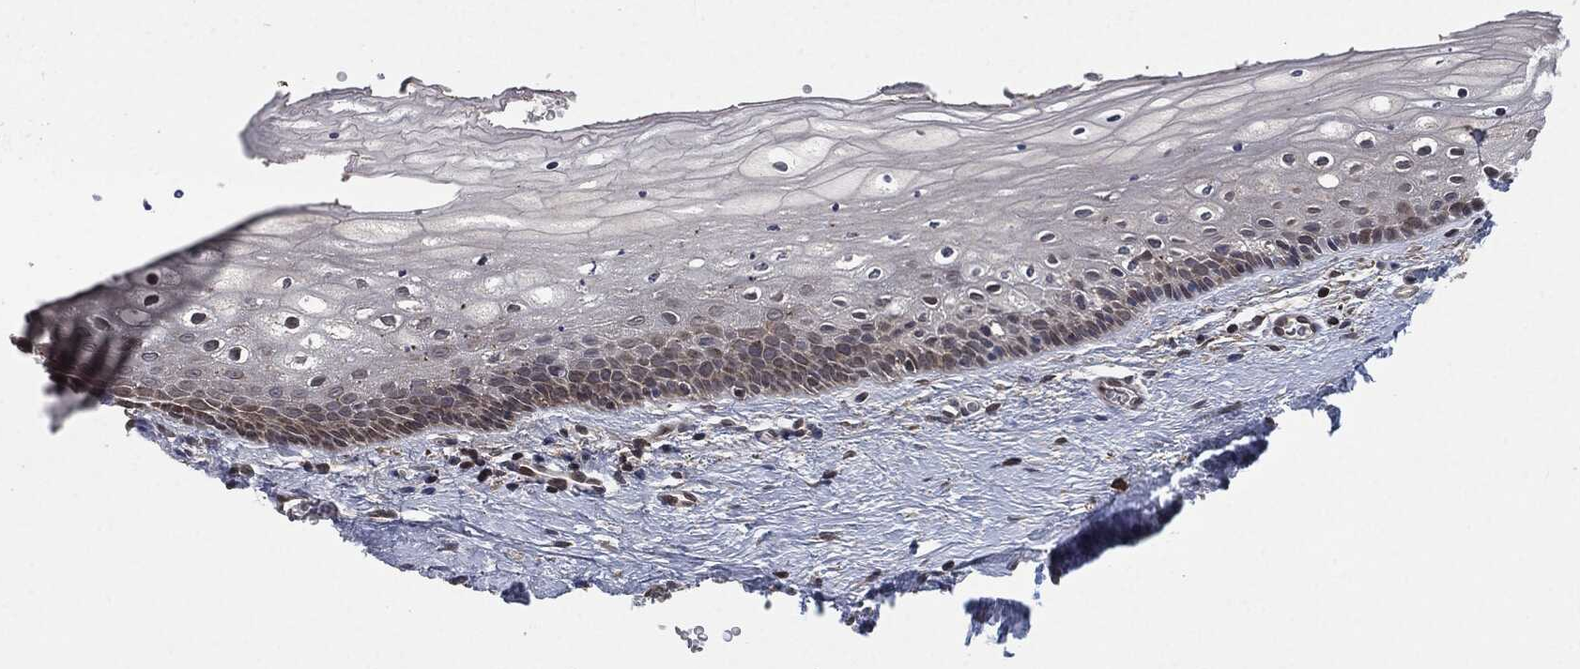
{"staining": {"intensity": "moderate", "quantity": "<25%", "location": "cytoplasmic/membranous"}, "tissue": "vagina", "cell_type": "Squamous epithelial cells", "image_type": "normal", "snomed": [{"axis": "morphology", "description": "Normal tissue, NOS"}, {"axis": "topography", "description": "Vagina"}], "caption": "Protein analysis of normal vagina reveals moderate cytoplasmic/membranous positivity in approximately <25% of squamous epithelial cells. The protein is stained brown, and the nuclei are stained in blue (DAB IHC with brightfield microscopy, high magnification).", "gene": "UBR1", "patient": {"sex": "female", "age": 32}}